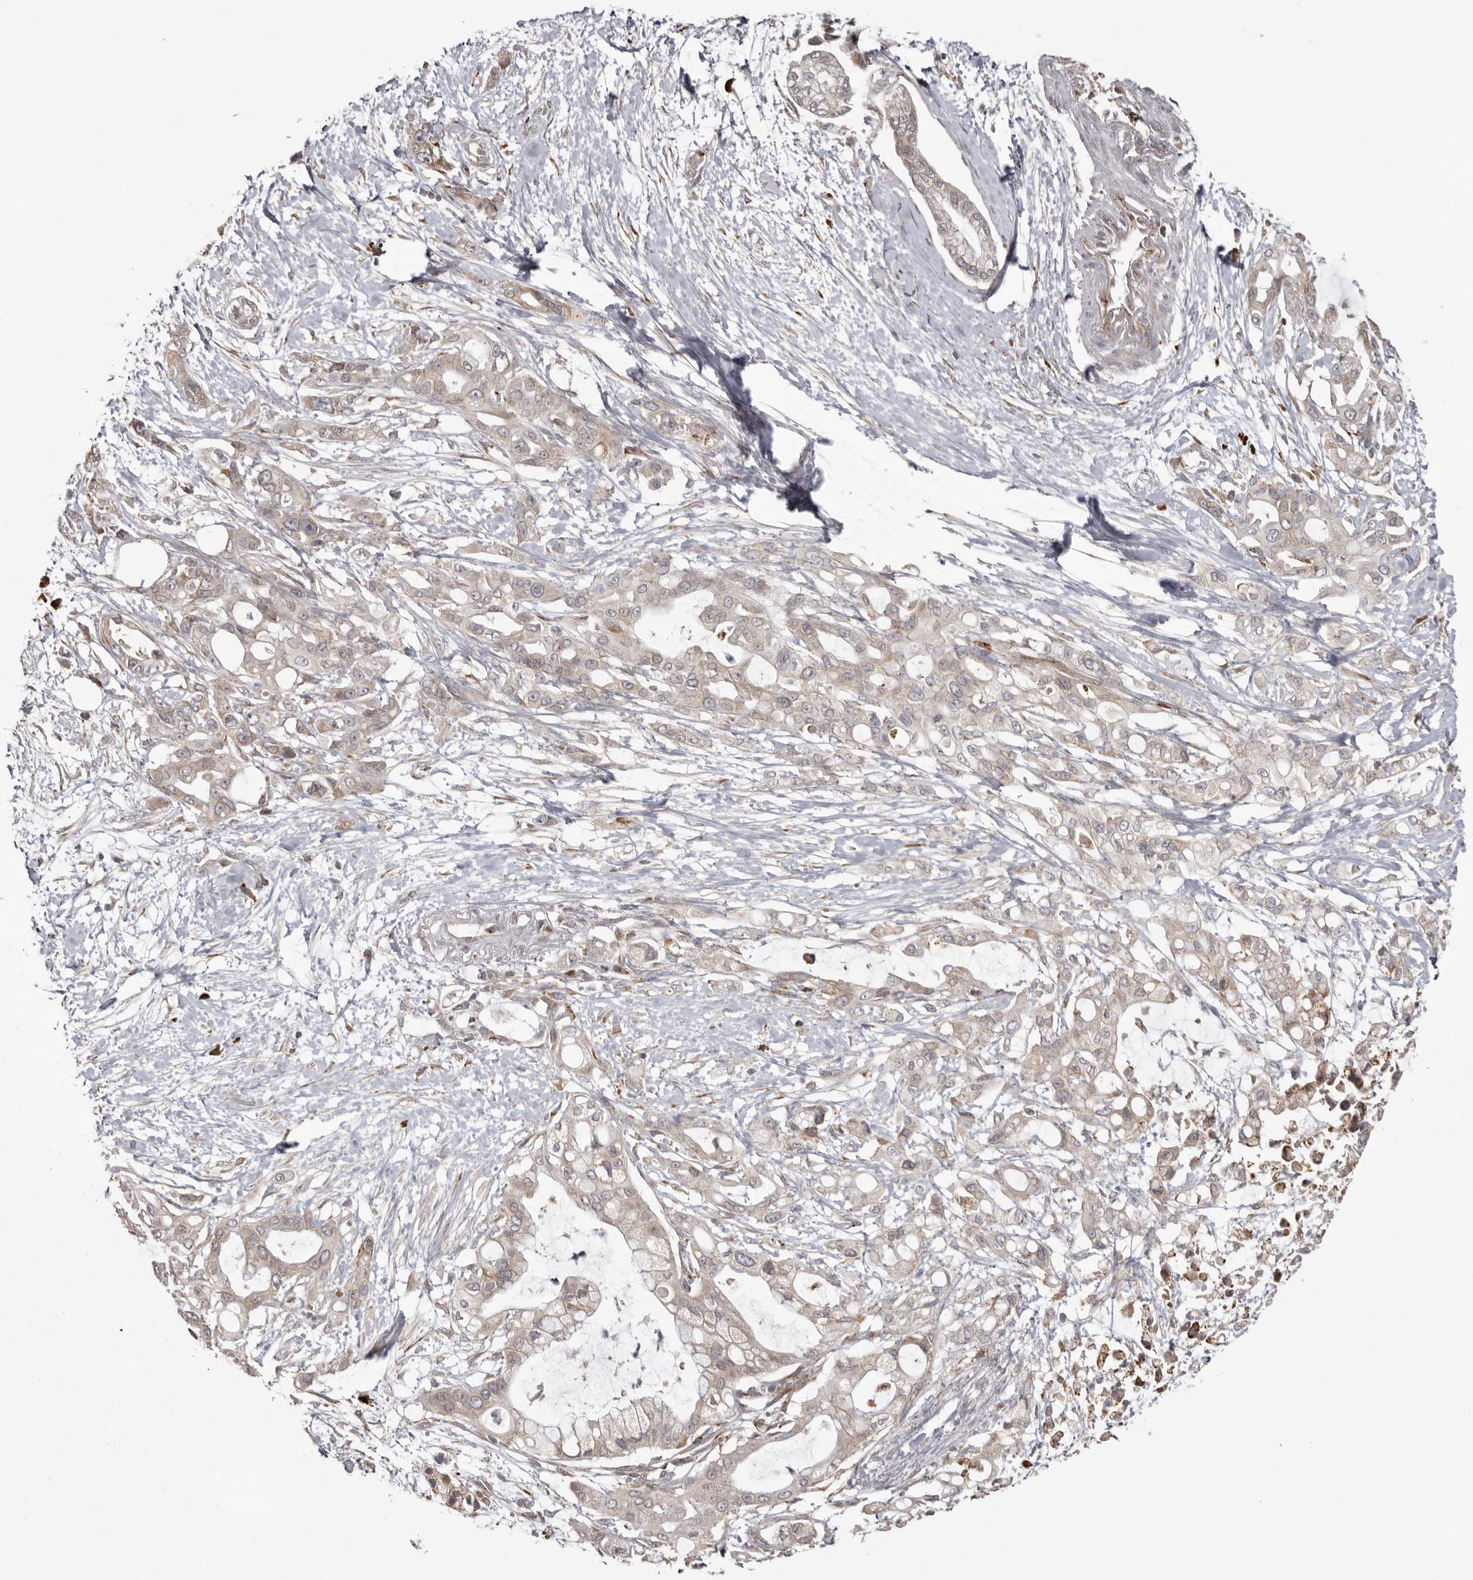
{"staining": {"intensity": "weak", "quantity": "<25%", "location": "cytoplasmic/membranous"}, "tissue": "pancreatic cancer", "cell_type": "Tumor cells", "image_type": "cancer", "snomed": [{"axis": "morphology", "description": "Adenocarcinoma, NOS"}, {"axis": "topography", "description": "Pancreas"}], "caption": "A histopathology image of pancreatic cancer stained for a protein reveals no brown staining in tumor cells.", "gene": "NUP43", "patient": {"sex": "male", "age": 68}}